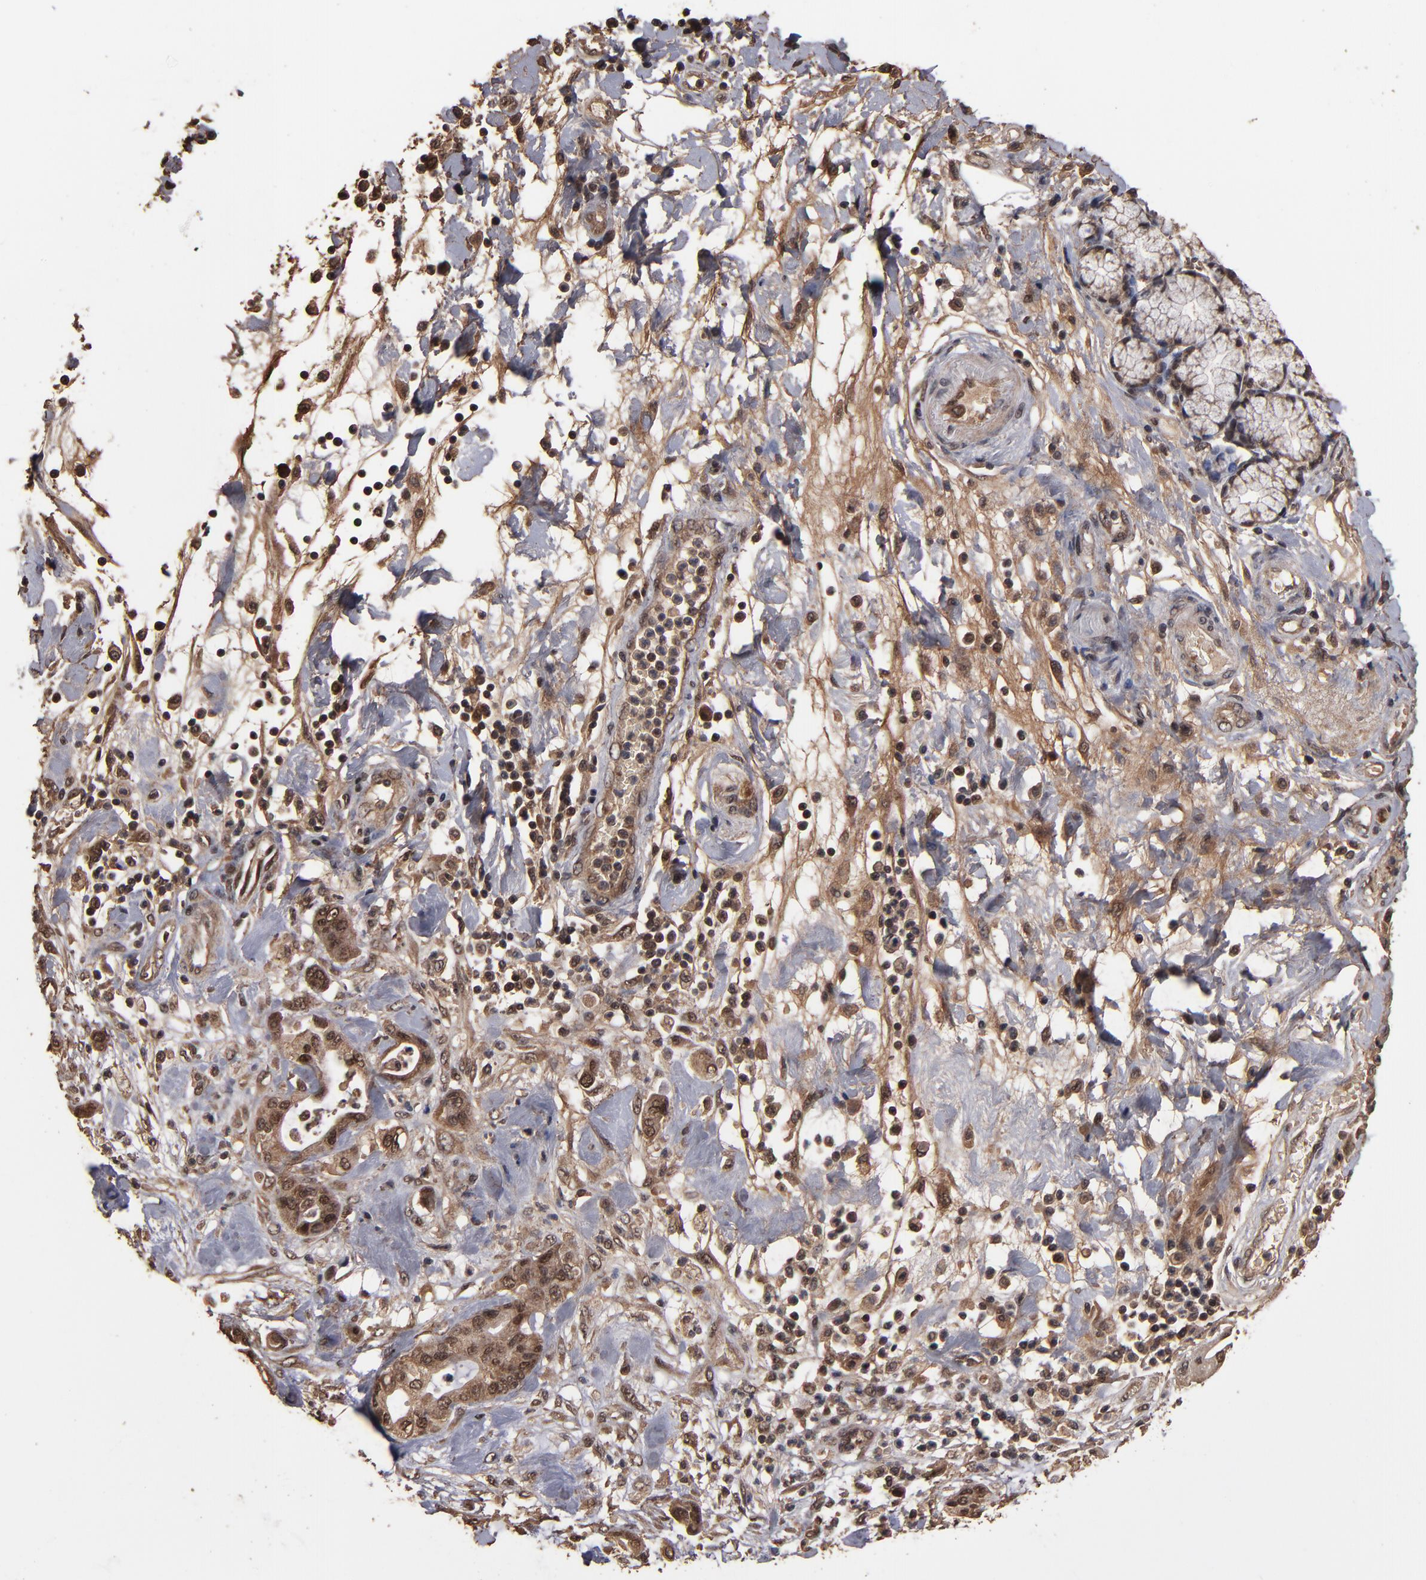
{"staining": {"intensity": "weak", "quantity": ">75%", "location": "cytoplasmic/membranous,nuclear"}, "tissue": "pancreatic cancer", "cell_type": "Tumor cells", "image_type": "cancer", "snomed": [{"axis": "morphology", "description": "Adenocarcinoma, NOS"}, {"axis": "morphology", "description": "Adenocarcinoma, metastatic, NOS"}, {"axis": "topography", "description": "Lymph node"}, {"axis": "topography", "description": "Pancreas"}, {"axis": "topography", "description": "Duodenum"}], "caption": "Immunohistochemical staining of pancreatic cancer demonstrates low levels of weak cytoplasmic/membranous and nuclear protein expression in approximately >75% of tumor cells.", "gene": "NXF2B", "patient": {"sex": "female", "age": 64}}